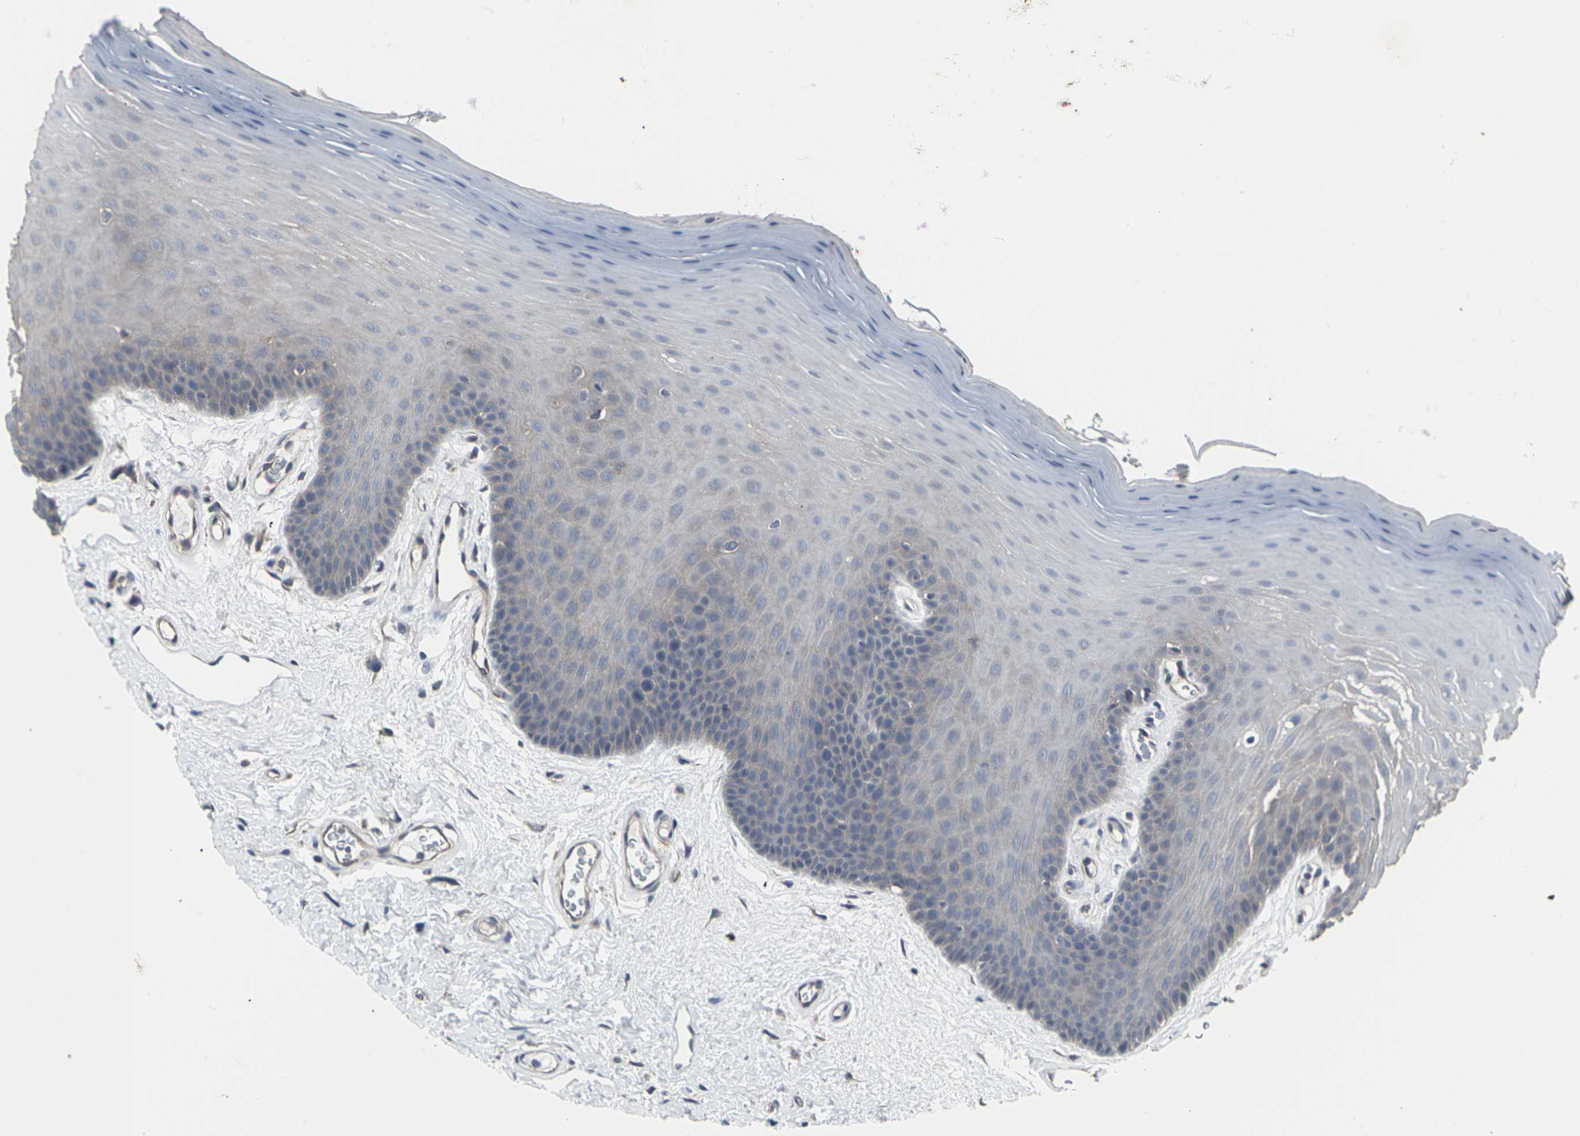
{"staining": {"intensity": "weak", "quantity": "<25%", "location": "cytoplasmic/membranous"}, "tissue": "oral mucosa", "cell_type": "Squamous epithelial cells", "image_type": "normal", "snomed": [{"axis": "morphology", "description": "Normal tissue, NOS"}, {"axis": "morphology", "description": "Squamous cell carcinoma, NOS"}, {"axis": "topography", "description": "Skeletal muscle"}, {"axis": "topography", "description": "Adipose tissue"}, {"axis": "topography", "description": "Vascular tissue"}, {"axis": "topography", "description": "Oral tissue"}, {"axis": "topography", "description": "Peripheral nerve tissue"}, {"axis": "topography", "description": "Head-Neck"}], "caption": "Immunohistochemical staining of benign human oral mucosa demonstrates no significant expression in squamous epithelial cells.", "gene": "MAPKAPK2", "patient": {"sex": "male", "age": 71}}